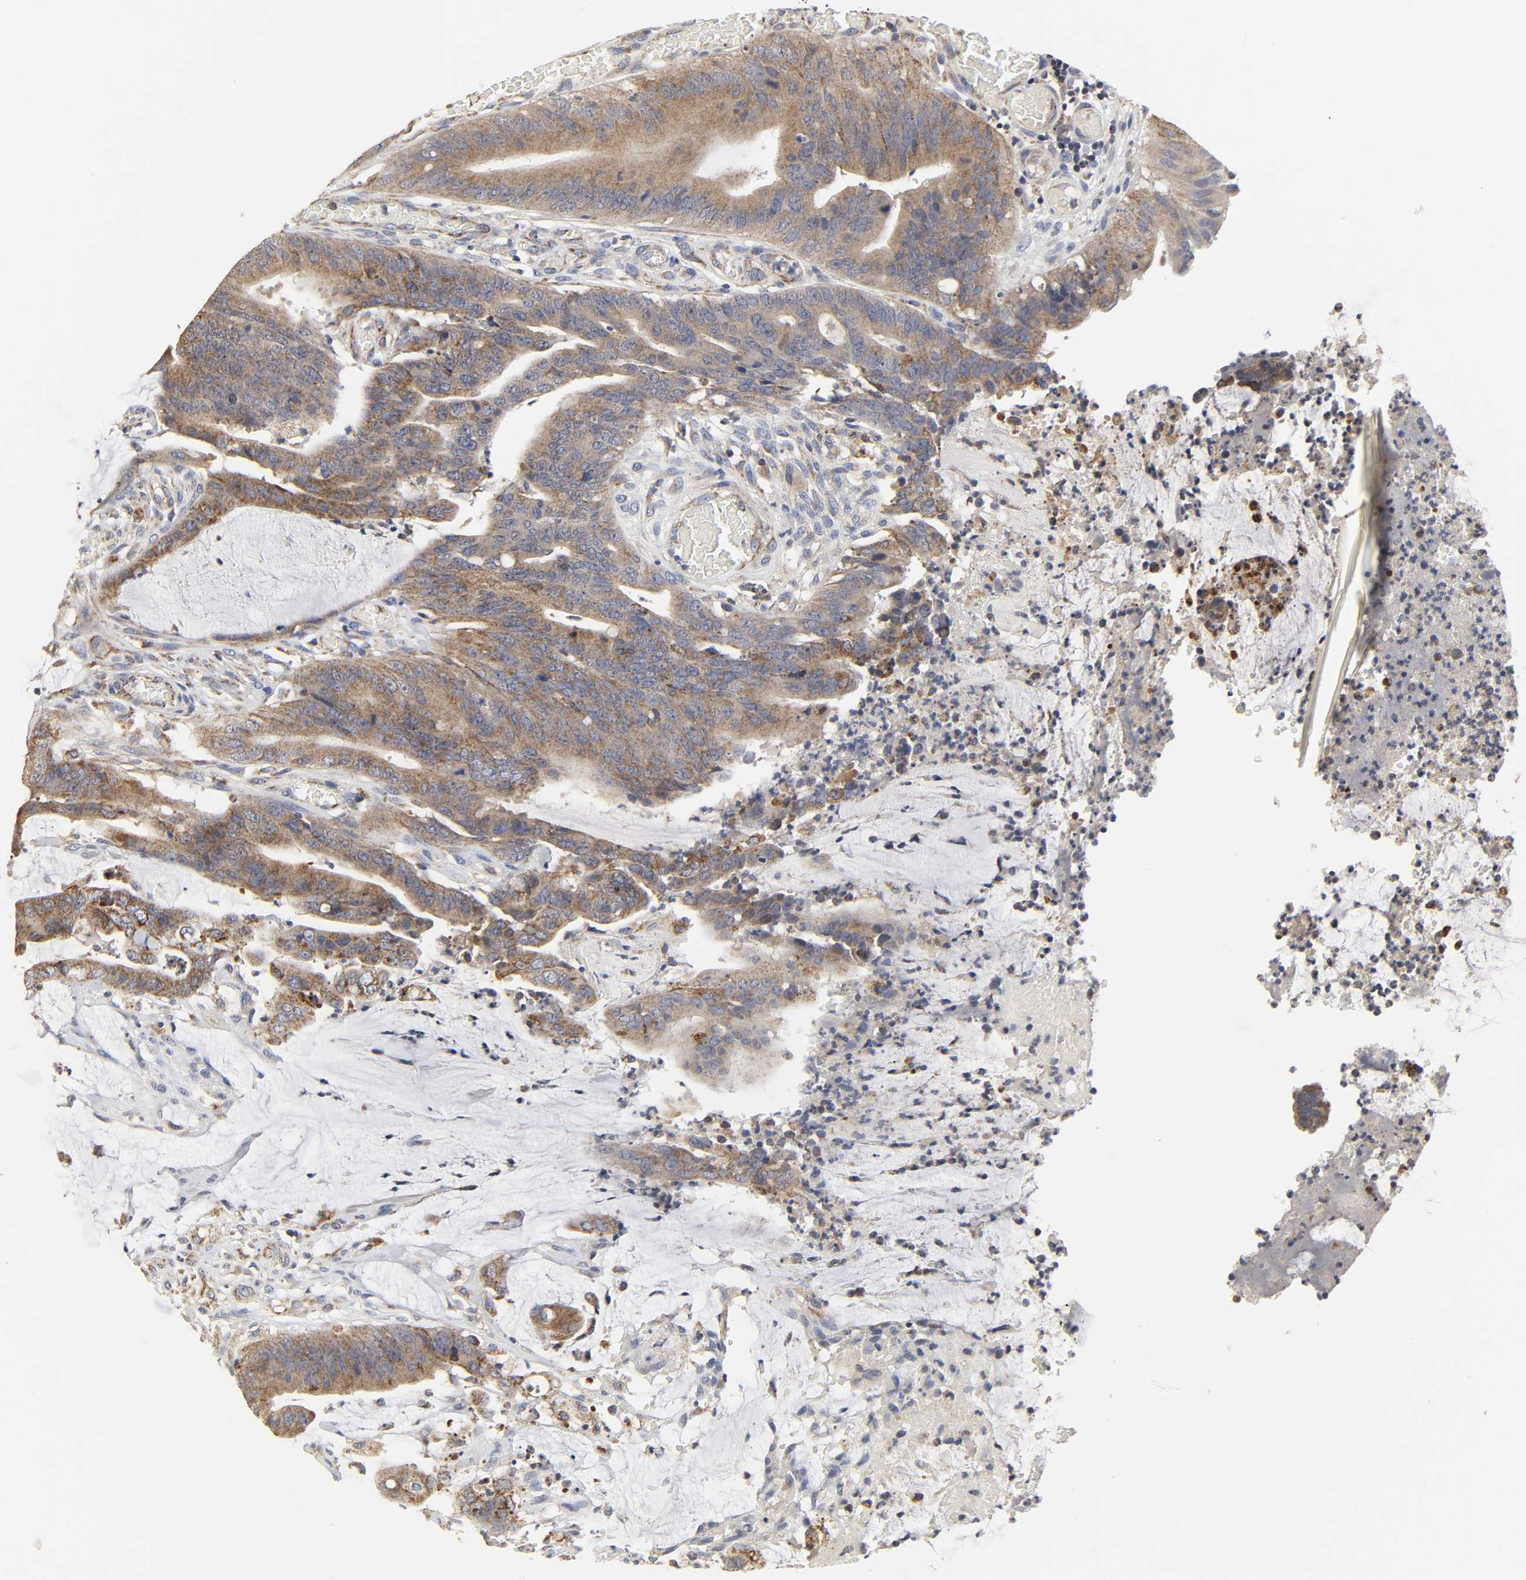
{"staining": {"intensity": "moderate", "quantity": ">75%", "location": "cytoplasmic/membranous"}, "tissue": "colorectal cancer", "cell_type": "Tumor cells", "image_type": "cancer", "snomed": [{"axis": "morphology", "description": "Adenocarcinoma, NOS"}, {"axis": "topography", "description": "Rectum"}], "caption": "Brown immunohistochemical staining in colorectal adenocarcinoma exhibits moderate cytoplasmic/membranous staining in approximately >75% of tumor cells. The protein of interest is shown in brown color, while the nuclei are stained blue.", "gene": "COX6B1", "patient": {"sex": "female", "age": 66}}